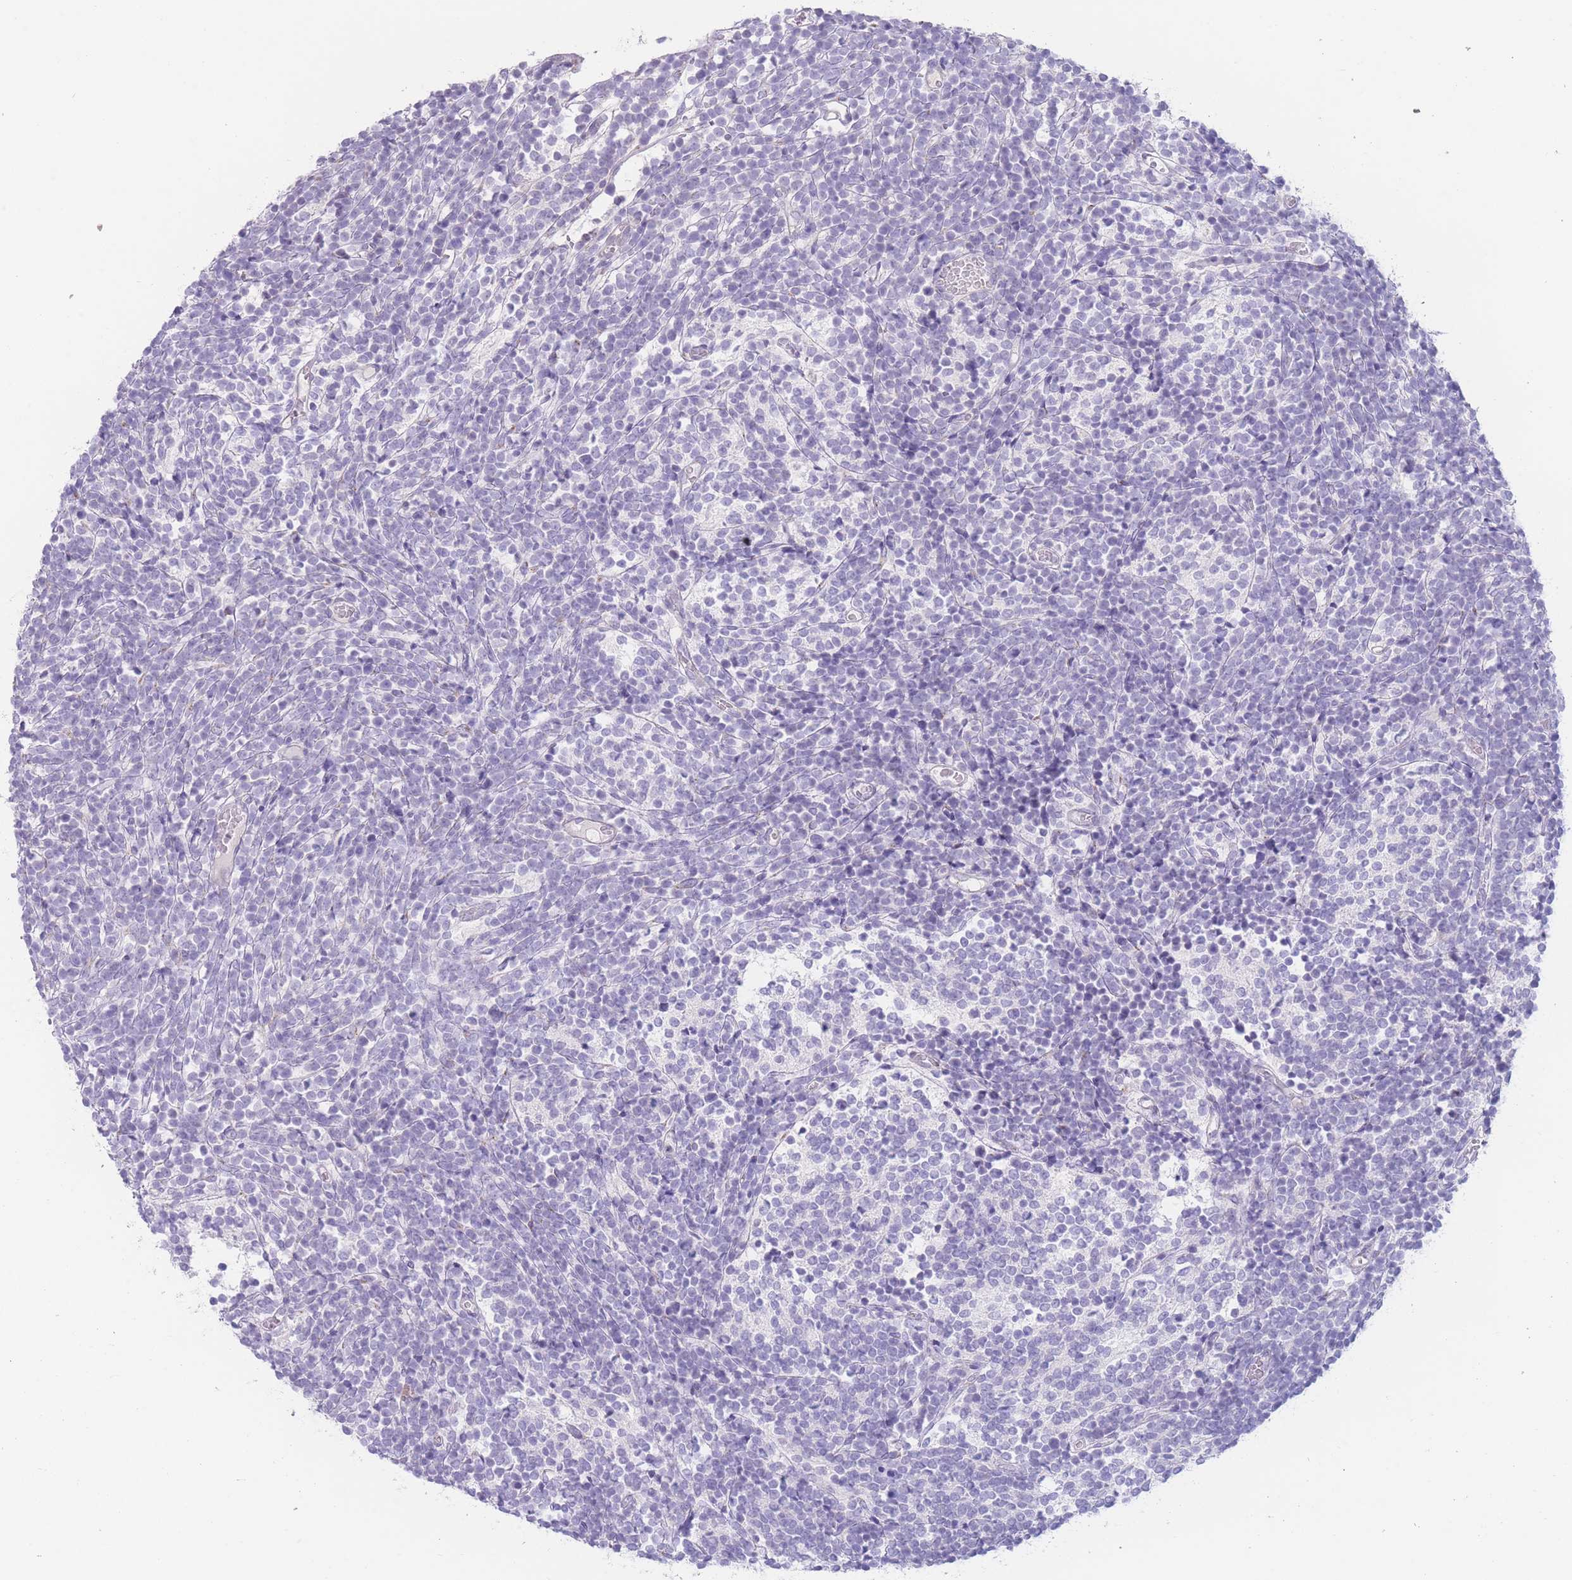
{"staining": {"intensity": "negative", "quantity": "none", "location": "none"}, "tissue": "glioma", "cell_type": "Tumor cells", "image_type": "cancer", "snomed": [{"axis": "morphology", "description": "Glioma, malignant, Low grade"}, {"axis": "topography", "description": "Brain"}], "caption": "Glioma stained for a protein using immunohistochemistry (IHC) demonstrates no expression tumor cells.", "gene": "BHLHA15", "patient": {"sex": "female", "age": 1}}